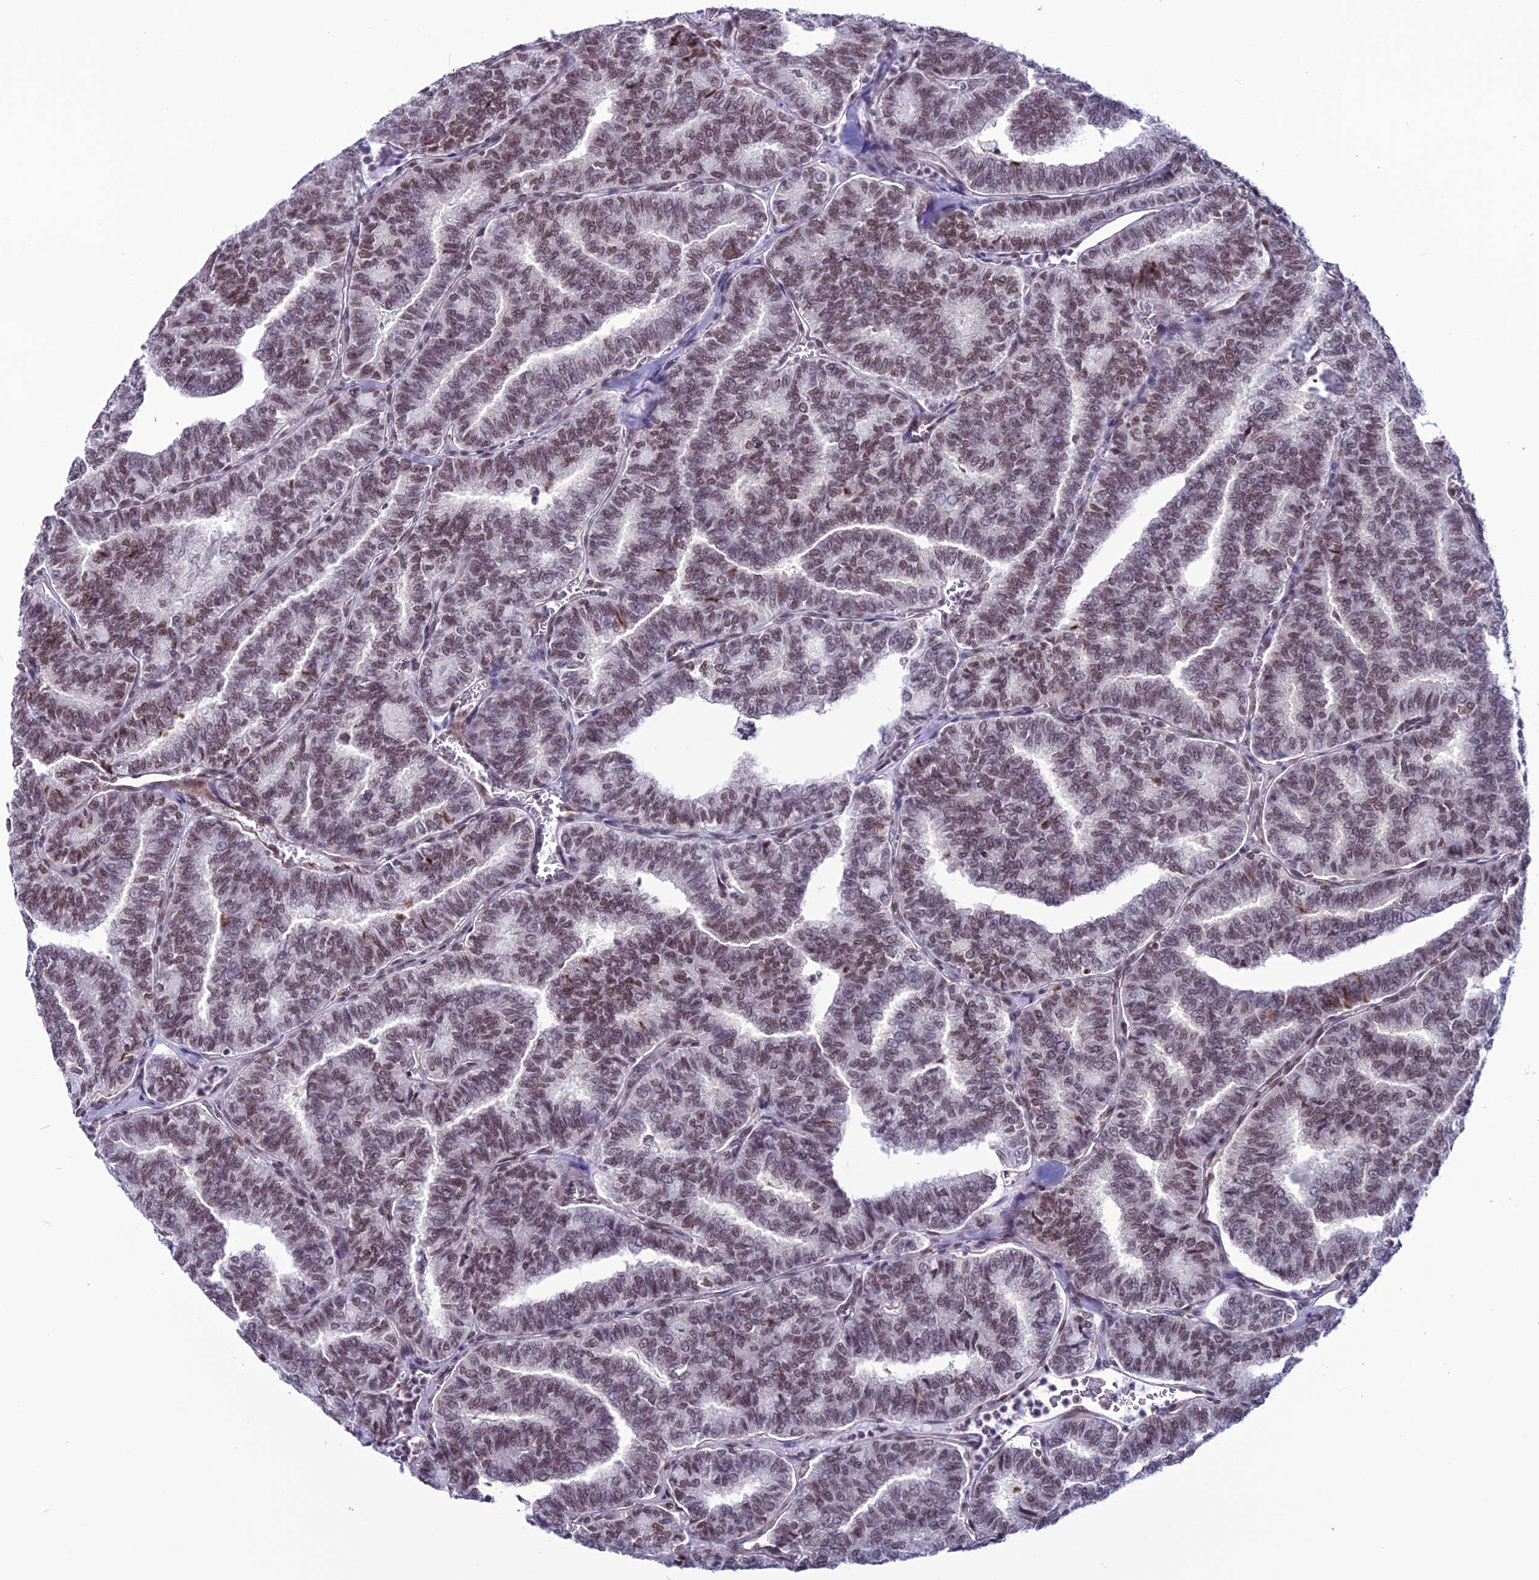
{"staining": {"intensity": "moderate", "quantity": ">75%", "location": "nuclear"}, "tissue": "thyroid cancer", "cell_type": "Tumor cells", "image_type": "cancer", "snomed": [{"axis": "morphology", "description": "Papillary adenocarcinoma, NOS"}, {"axis": "topography", "description": "Thyroid gland"}], "caption": "Protein analysis of thyroid cancer (papillary adenocarcinoma) tissue displays moderate nuclear positivity in approximately >75% of tumor cells. (brown staining indicates protein expression, while blue staining denotes nuclei).", "gene": "U2AF1", "patient": {"sex": "female", "age": 35}}